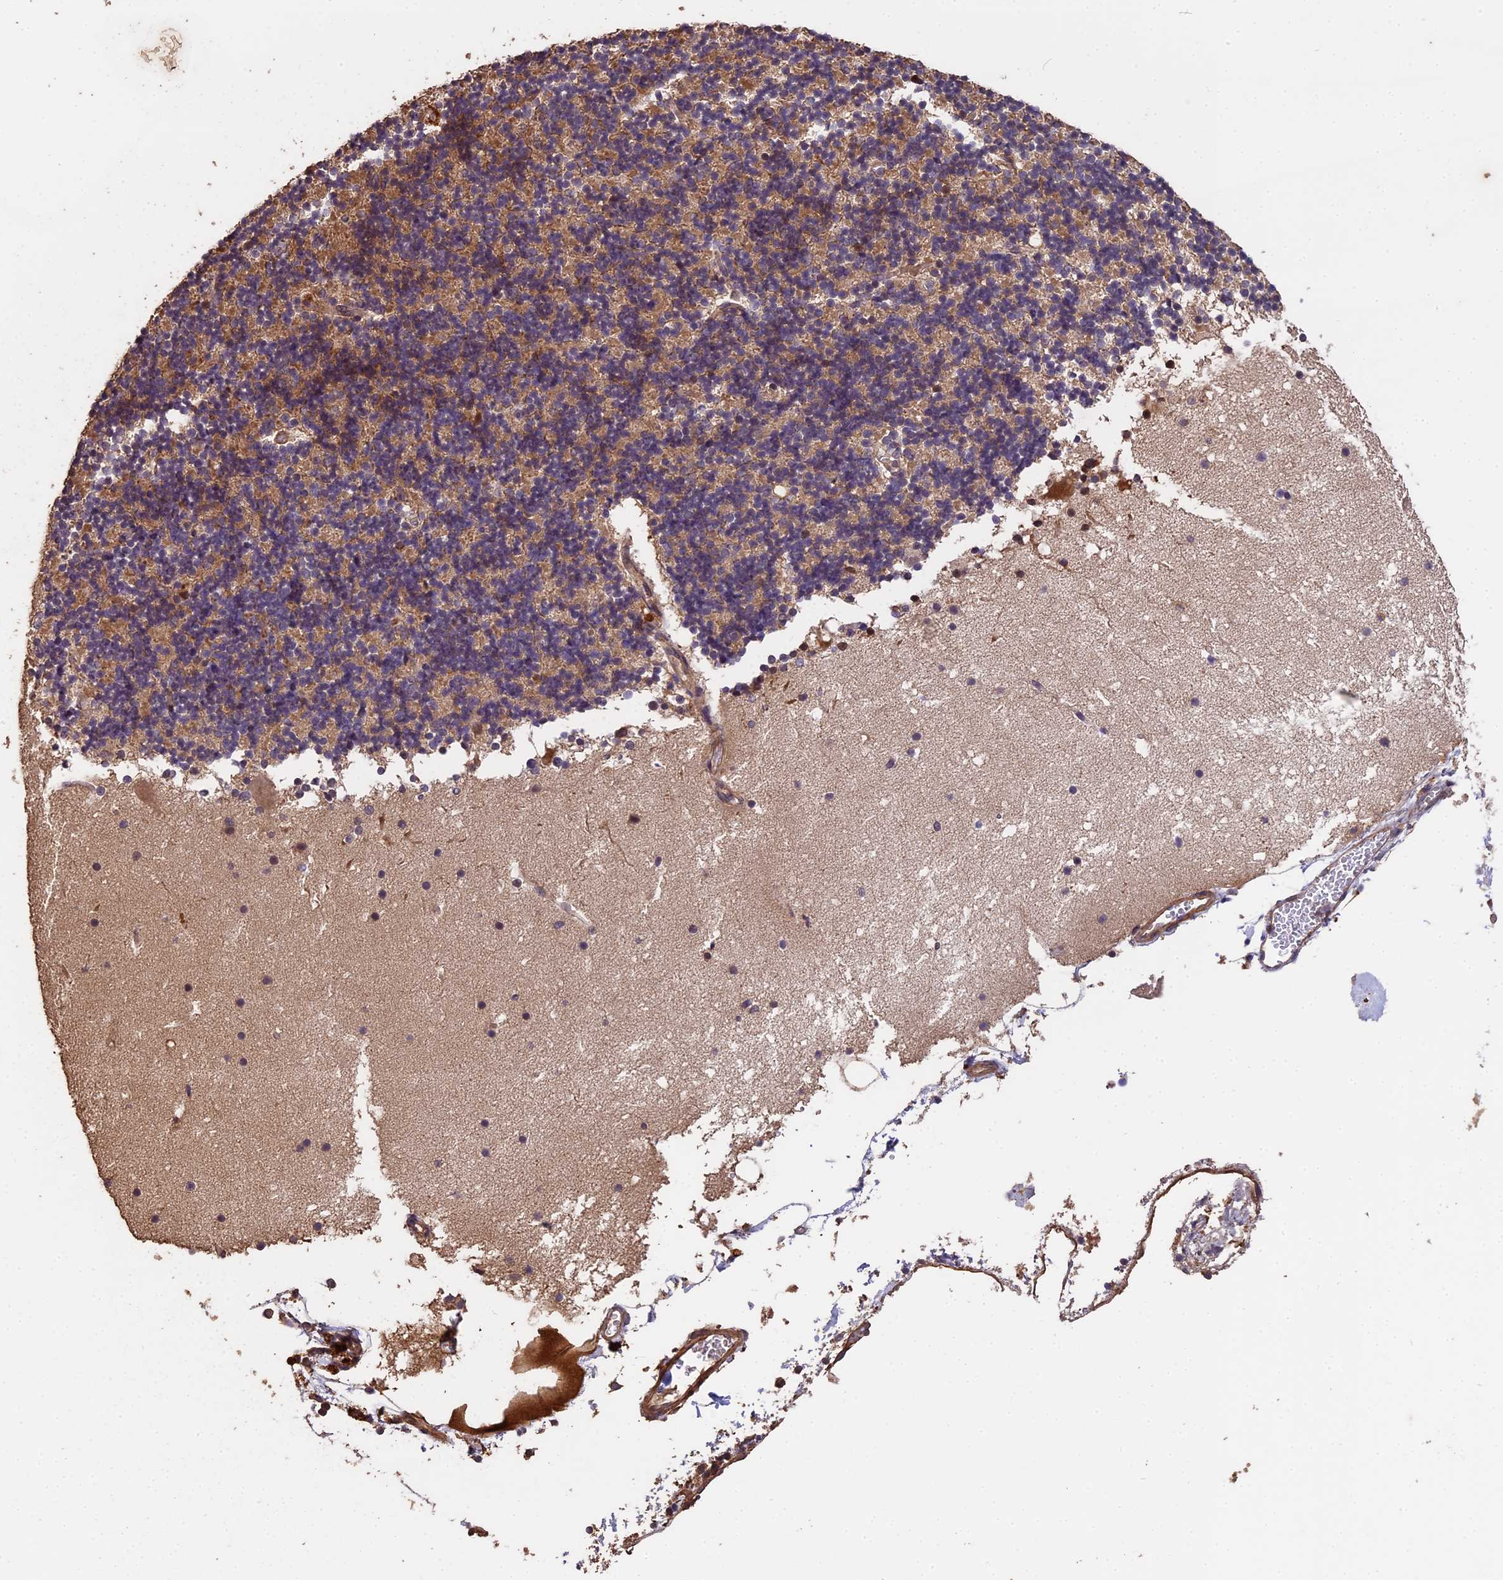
{"staining": {"intensity": "moderate", "quantity": "25%-75%", "location": "cytoplasmic/membranous"}, "tissue": "cerebellum", "cell_type": "Cells in granular layer", "image_type": "normal", "snomed": [{"axis": "morphology", "description": "Normal tissue, NOS"}, {"axis": "topography", "description": "Cerebellum"}], "caption": "Immunohistochemistry (IHC) staining of normal cerebellum, which exhibits medium levels of moderate cytoplasmic/membranous expression in approximately 25%-75% of cells in granular layer indicating moderate cytoplasmic/membranous protein expression. The staining was performed using DAB (3,3'-diaminobenzidine) (brown) for protein detection and nuclei were counterstained in hematoxylin (blue).", "gene": "CHD9", "patient": {"sex": "male", "age": 57}}